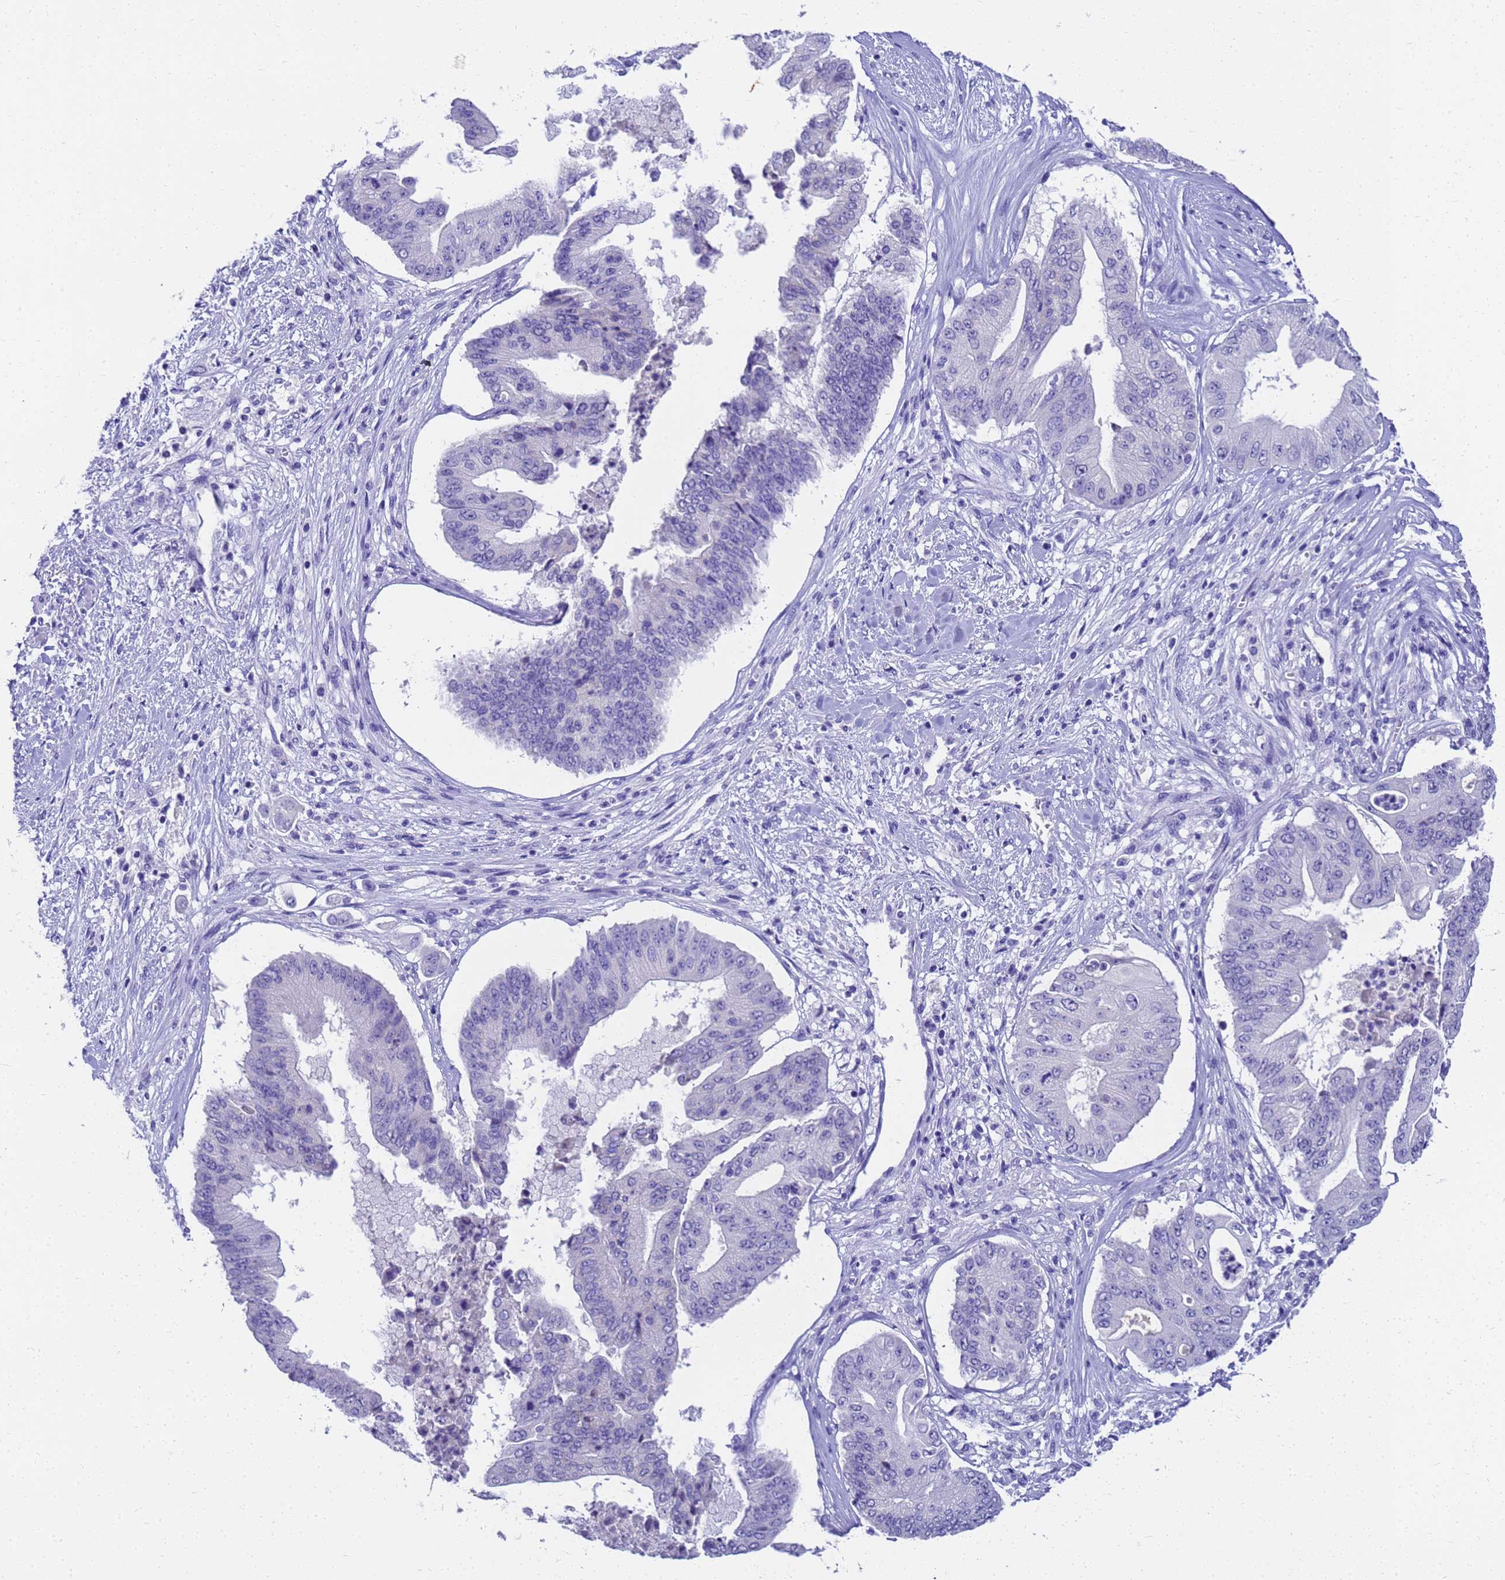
{"staining": {"intensity": "negative", "quantity": "none", "location": "none"}, "tissue": "pancreatic cancer", "cell_type": "Tumor cells", "image_type": "cancer", "snomed": [{"axis": "morphology", "description": "Adenocarcinoma, NOS"}, {"axis": "topography", "description": "Pancreas"}], "caption": "Immunohistochemistry (IHC) histopathology image of pancreatic cancer stained for a protein (brown), which displays no staining in tumor cells.", "gene": "MS4A13", "patient": {"sex": "female", "age": 77}}